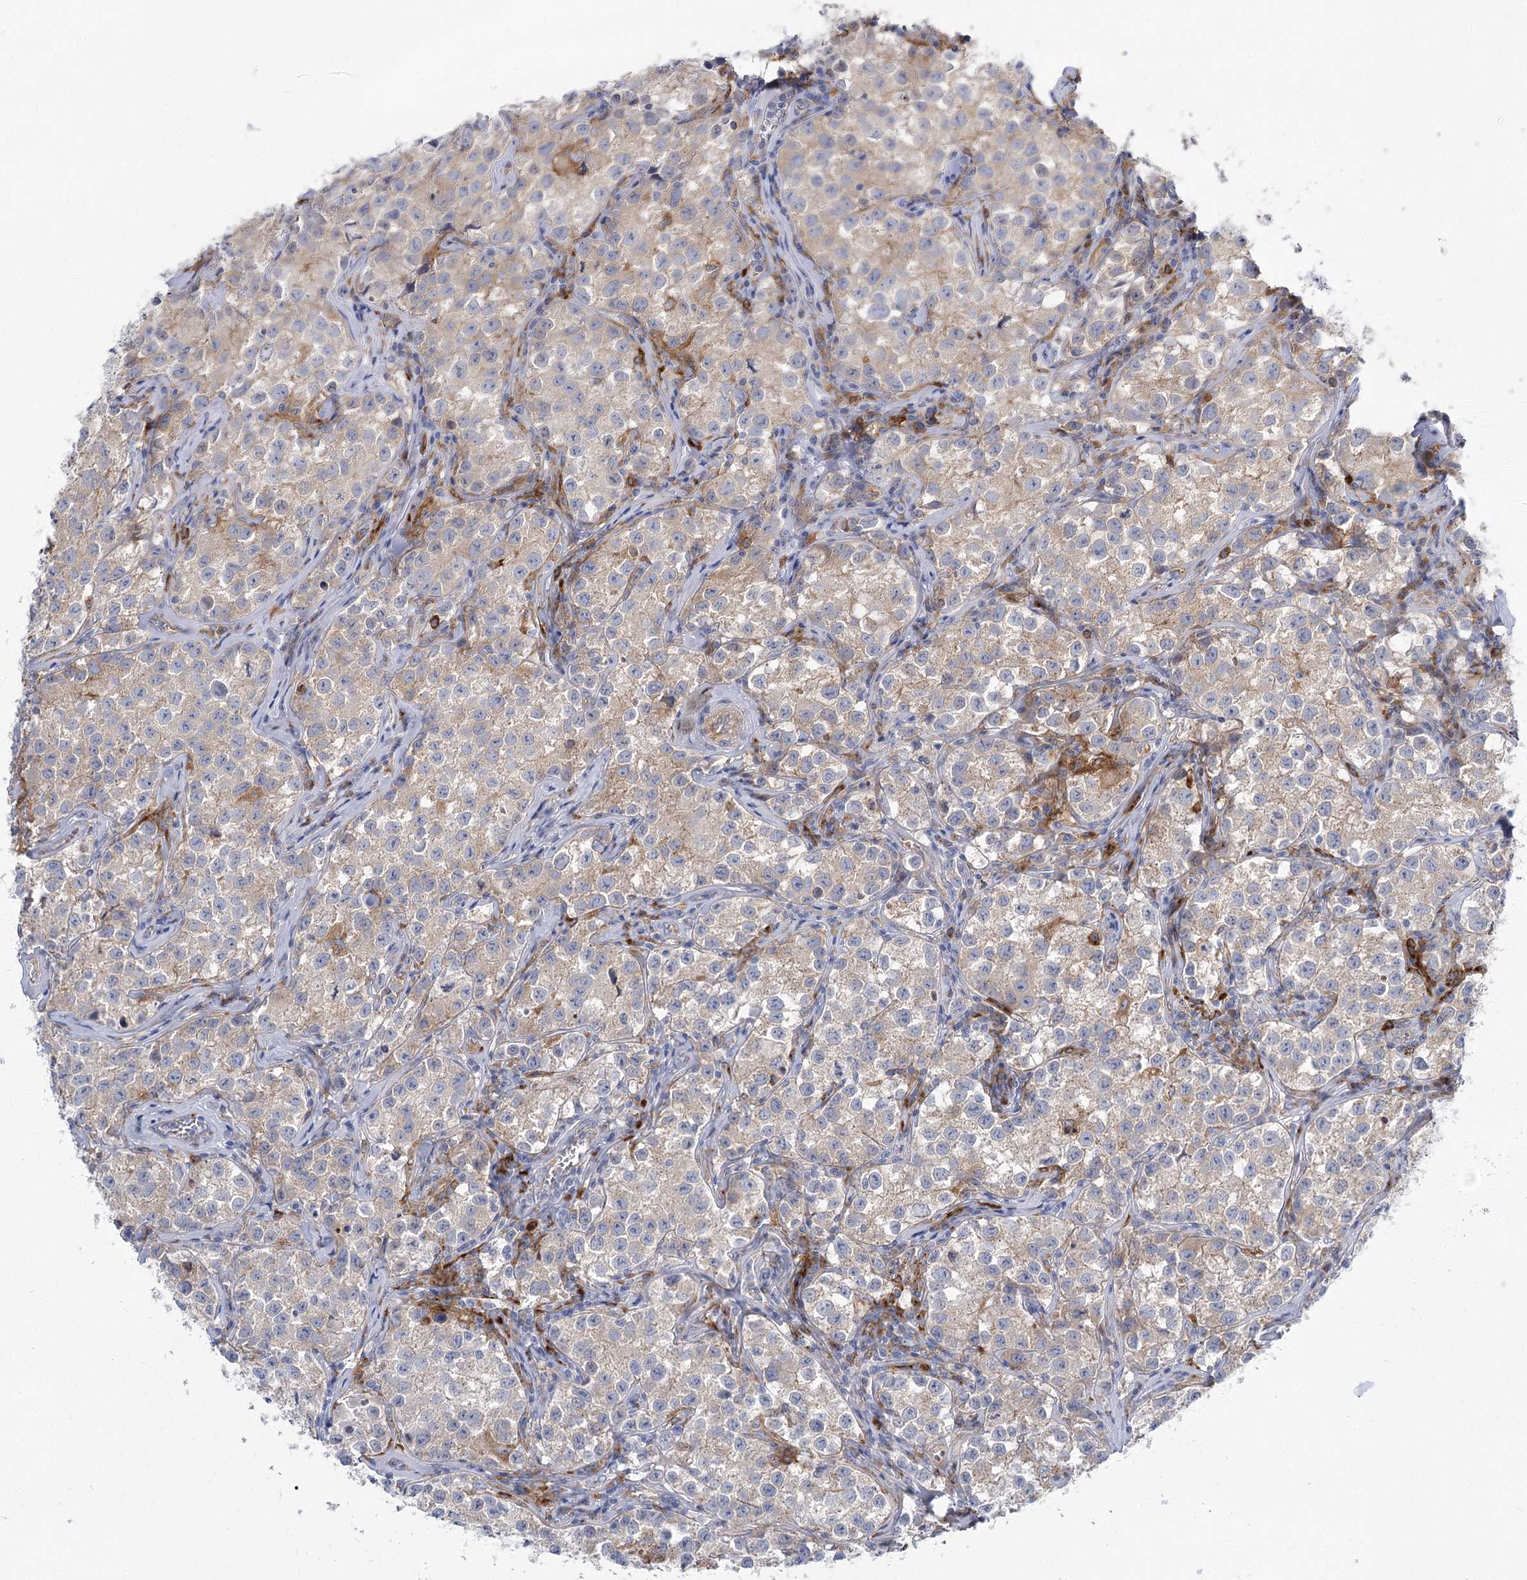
{"staining": {"intensity": "weak", "quantity": "<25%", "location": "cytoplasmic/membranous"}, "tissue": "testis cancer", "cell_type": "Tumor cells", "image_type": "cancer", "snomed": [{"axis": "morphology", "description": "Seminoma, NOS"}, {"axis": "morphology", "description": "Carcinoma, Embryonal, NOS"}, {"axis": "topography", "description": "Testis"}], "caption": "The photomicrograph displays no staining of tumor cells in testis cancer (embryonal carcinoma). (Brightfield microscopy of DAB immunohistochemistry (IHC) at high magnification).", "gene": "CCDC88A", "patient": {"sex": "male", "age": 43}}